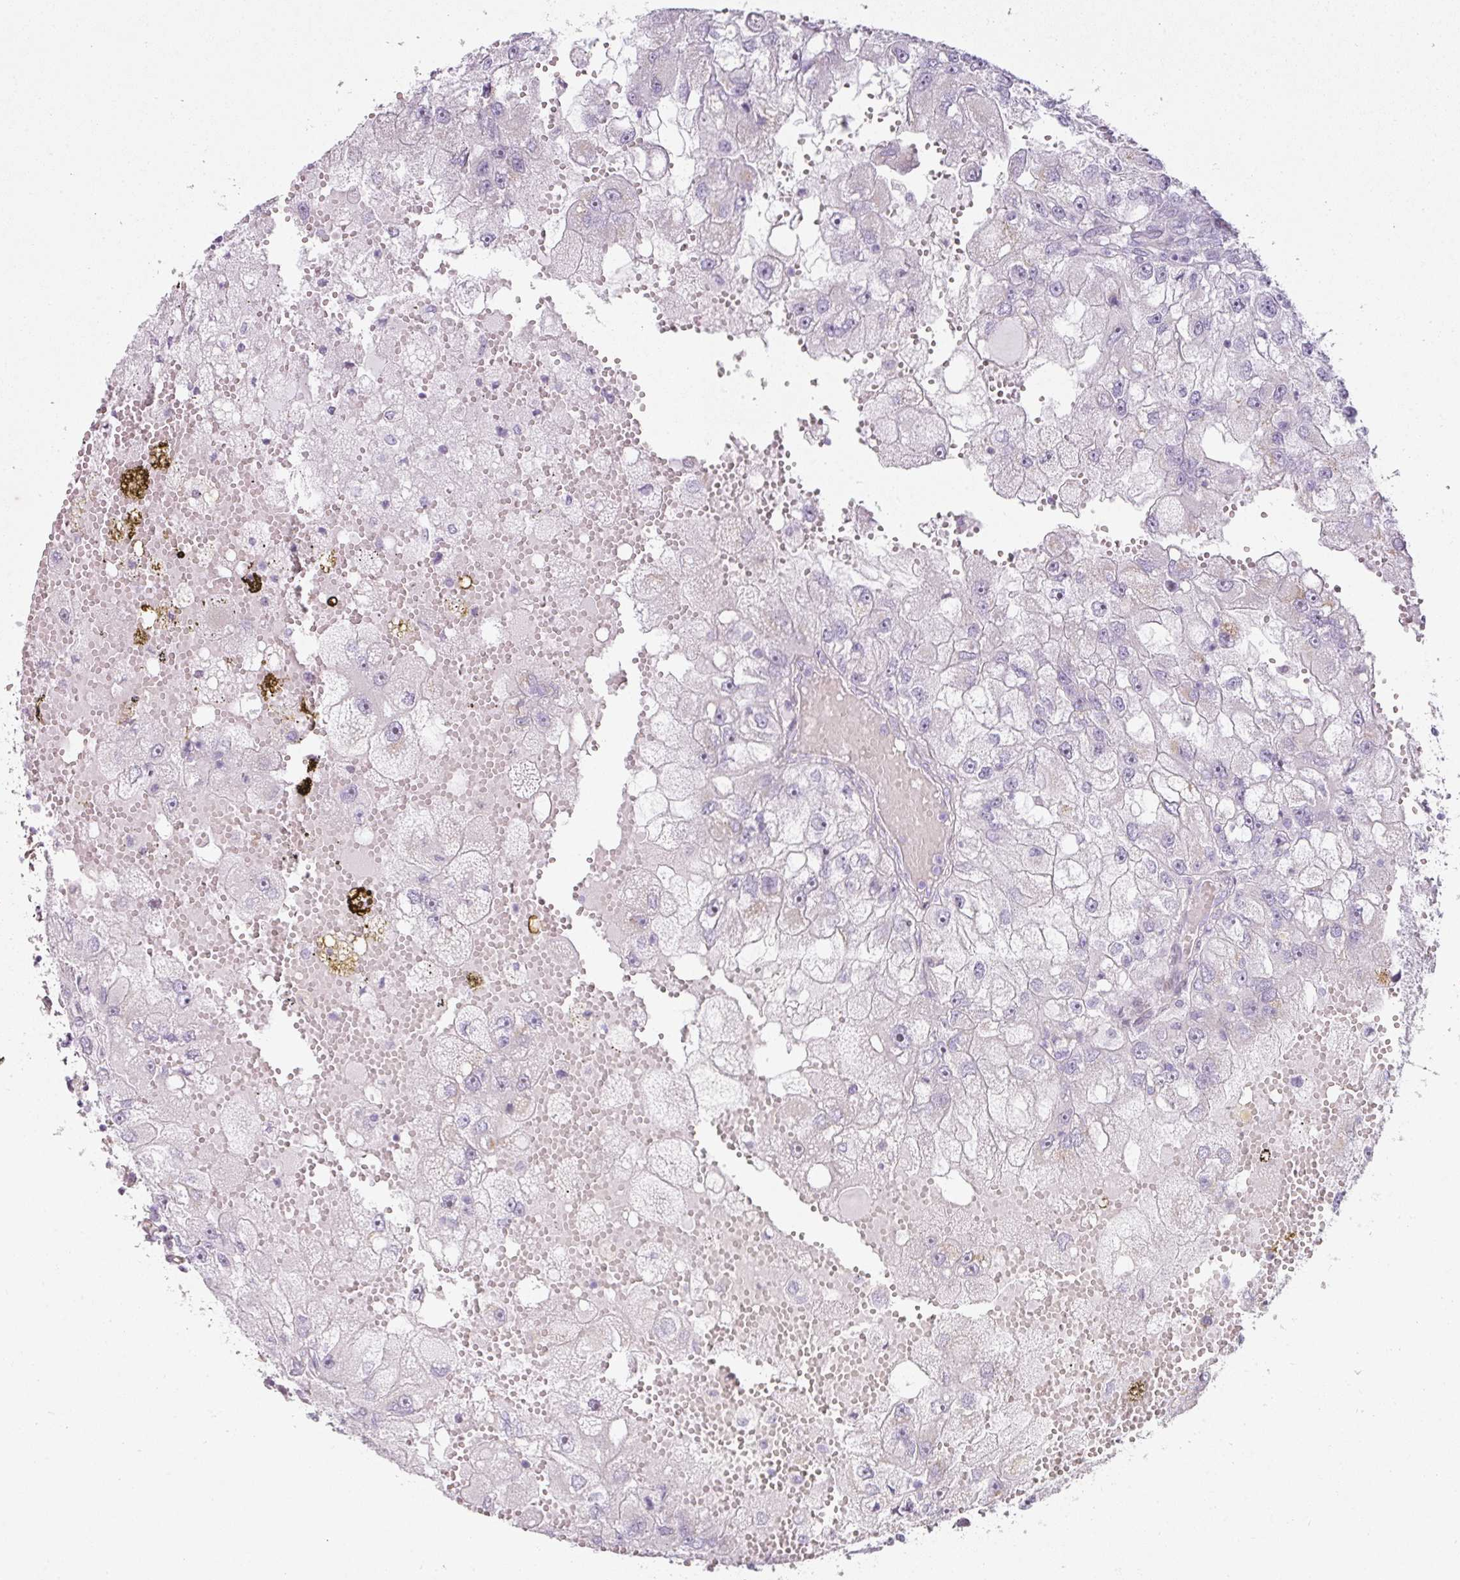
{"staining": {"intensity": "negative", "quantity": "none", "location": "none"}, "tissue": "renal cancer", "cell_type": "Tumor cells", "image_type": "cancer", "snomed": [{"axis": "morphology", "description": "Adenocarcinoma, NOS"}, {"axis": "topography", "description": "Kidney"}], "caption": "Immunohistochemistry of human adenocarcinoma (renal) reveals no staining in tumor cells. The staining is performed using DAB (3,3'-diaminobenzidine) brown chromogen with nuclei counter-stained in using hematoxylin.", "gene": "ATP8B2", "patient": {"sex": "male", "age": 63}}